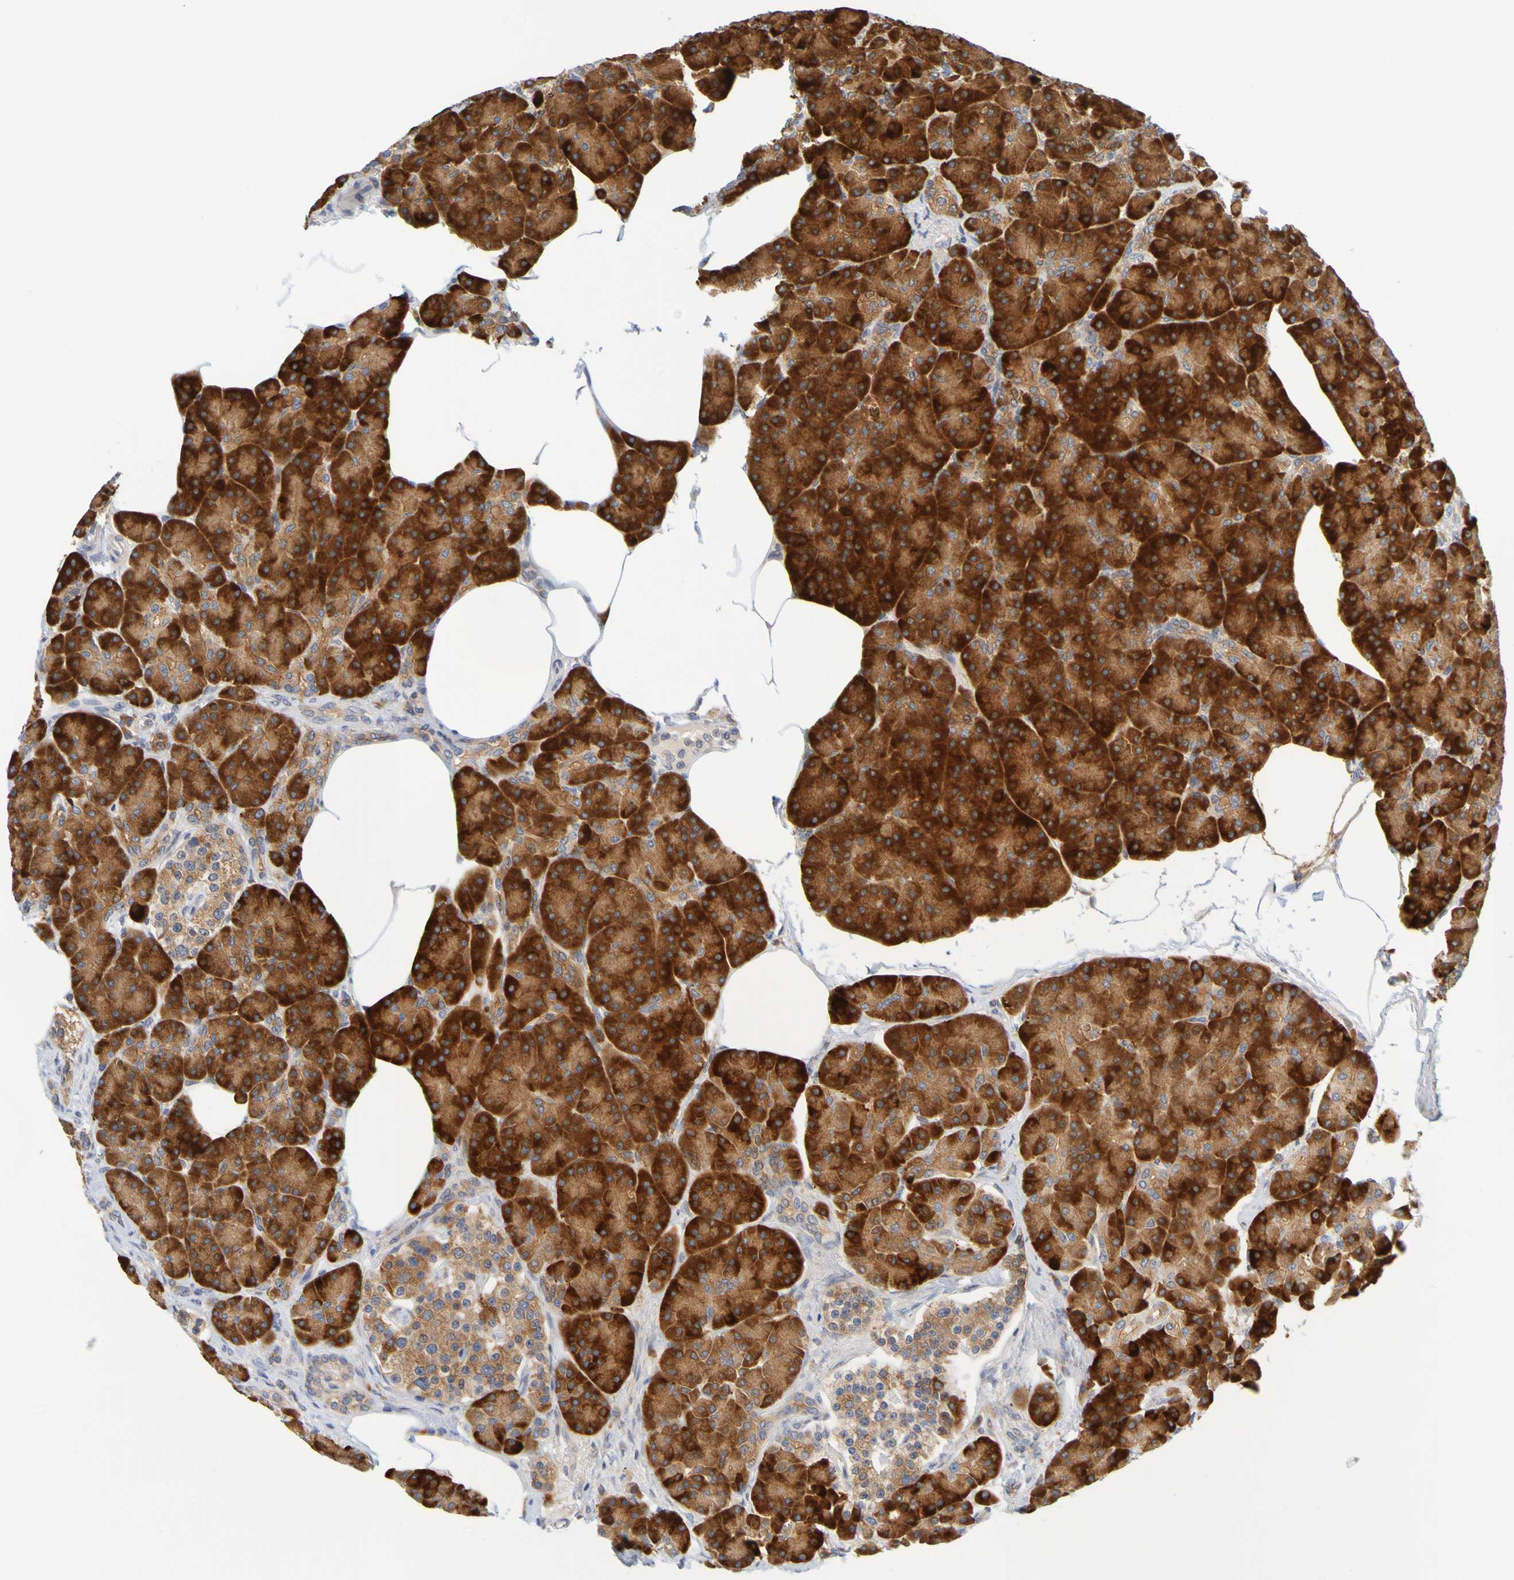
{"staining": {"intensity": "strong", "quantity": ">75%", "location": "cytoplasmic/membranous"}, "tissue": "pancreas", "cell_type": "Exocrine glandular cells", "image_type": "normal", "snomed": [{"axis": "morphology", "description": "Normal tissue, NOS"}, {"axis": "topography", "description": "Pancreas"}], "caption": "IHC histopathology image of unremarkable human pancreas stained for a protein (brown), which demonstrates high levels of strong cytoplasmic/membranous expression in approximately >75% of exocrine glandular cells.", "gene": "SIL1", "patient": {"sex": "female", "age": 70}}